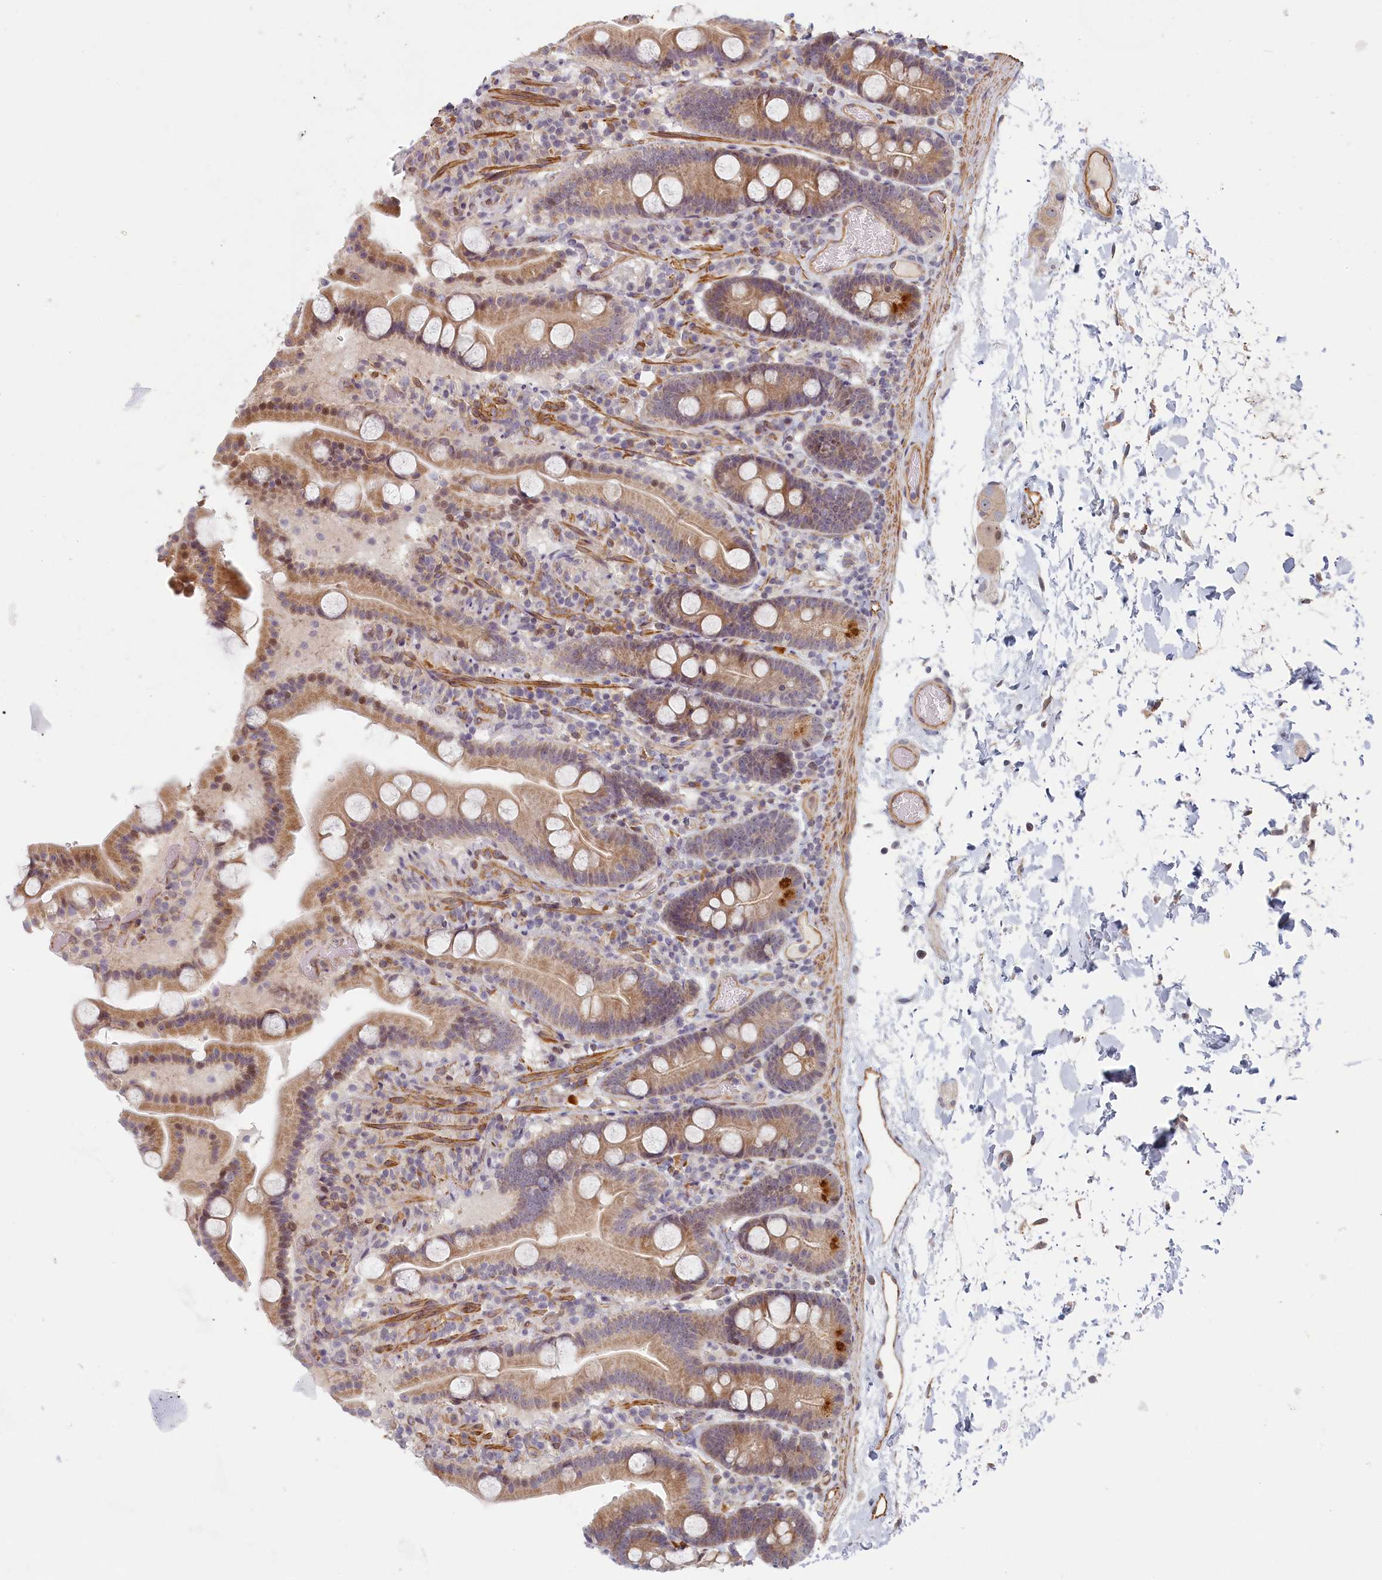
{"staining": {"intensity": "moderate", "quantity": ">75%", "location": "cytoplasmic/membranous"}, "tissue": "duodenum", "cell_type": "Glandular cells", "image_type": "normal", "snomed": [{"axis": "morphology", "description": "Normal tissue, NOS"}, {"axis": "topography", "description": "Duodenum"}], "caption": "The photomicrograph exhibits staining of normal duodenum, revealing moderate cytoplasmic/membranous protein expression (brown color) within glandular cells. The protein is stained brown, and the nuclei are stained in blue (DAB IHC with brightfield microscopy, high magnification).", "gene": "INTS4", "patient": {"sex": "male", "age": 55}}